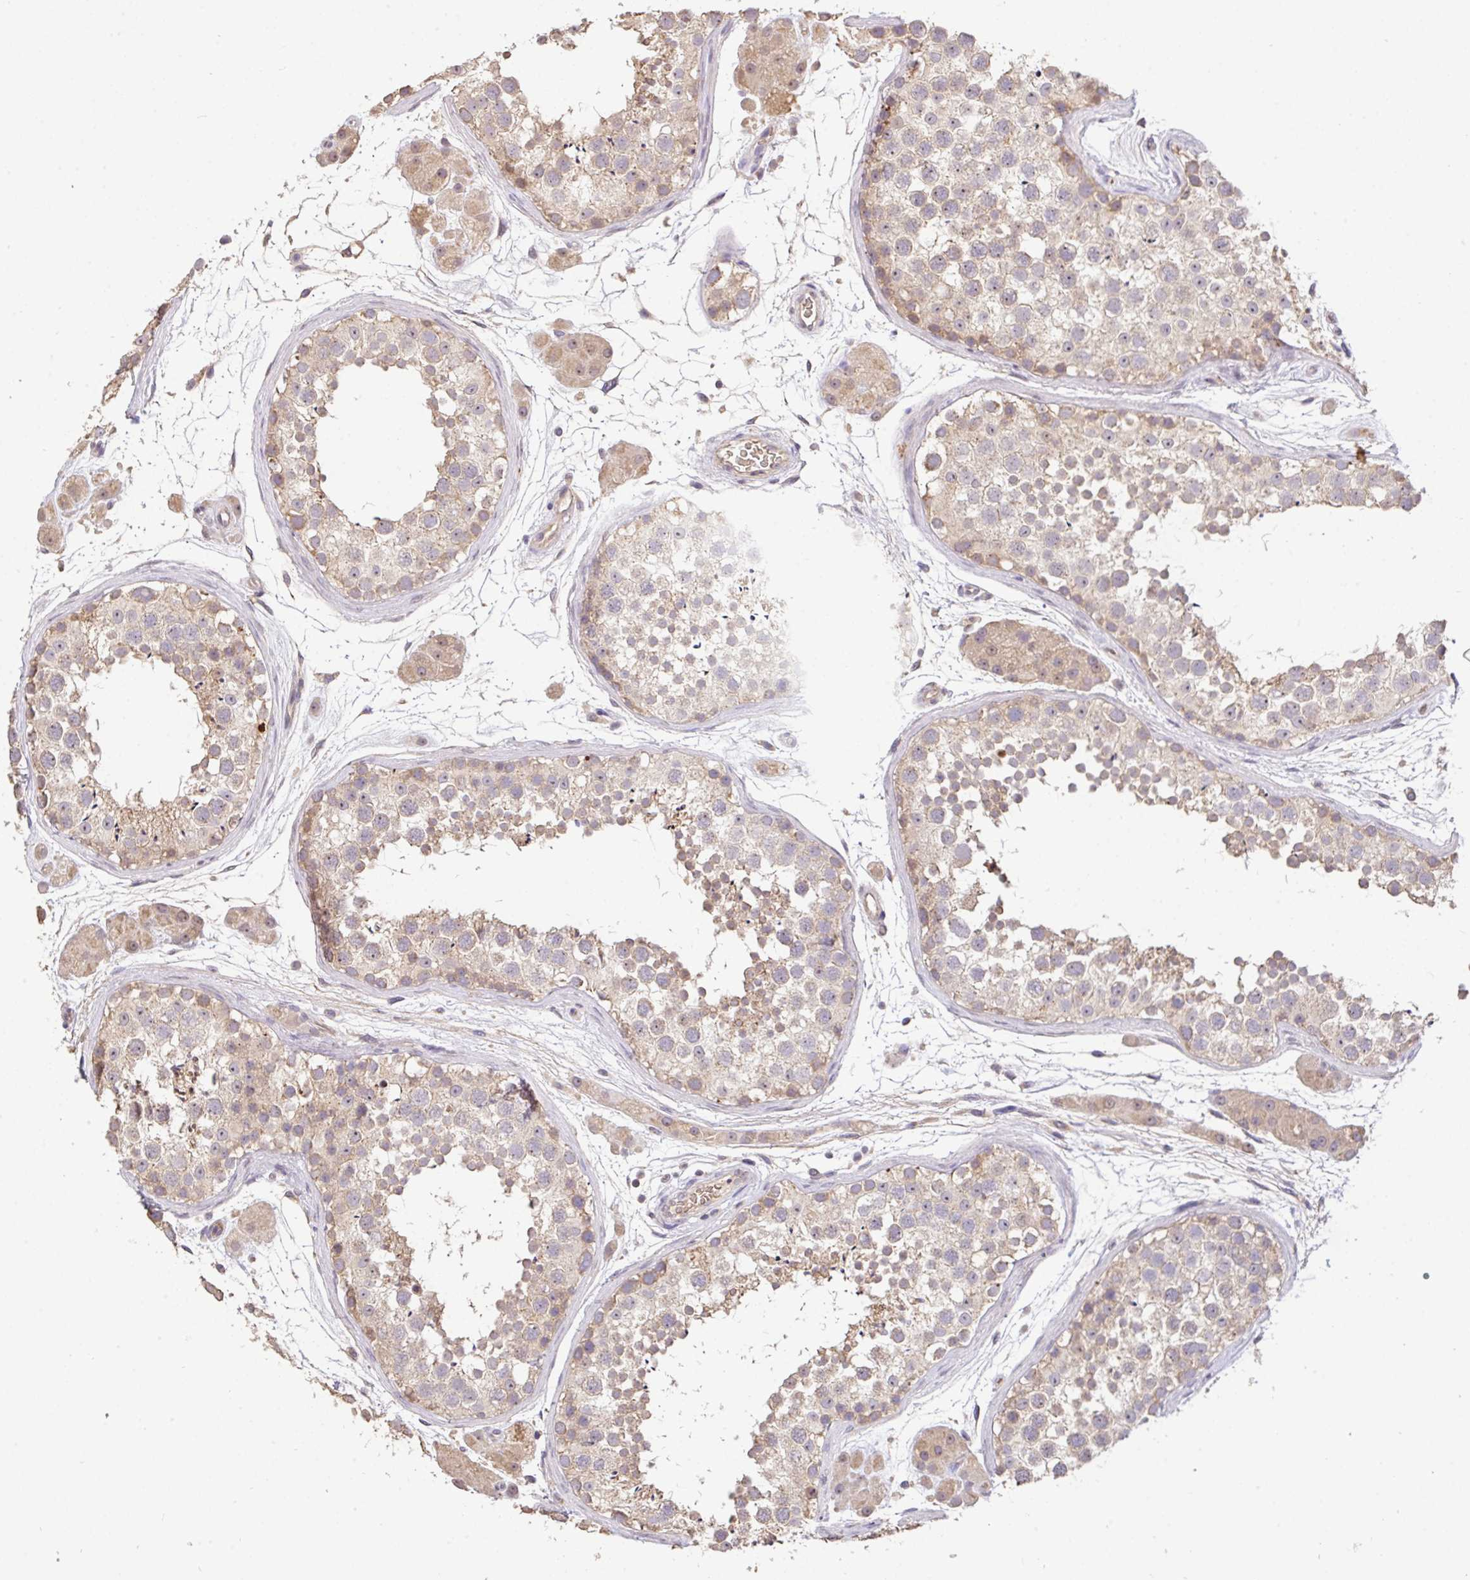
{"staining": {"intensity": "moderate", "quantity": ">75%", "location": "cytoplasmic/membranous"}, "tissue": "testis", "cell_type": "Cells in seminiferous ducts", "image_type": "normal", "snomed": [{"axis": "morphology", "description": "Normal tissue, NOS"}, {"axis": "topography", "description": "Testis"}], "caption": "Brown immunohistochemical staining in benign human testis shows moderate cytoplasmic/membranous positivity in about >75% of cells in seminiferous ducts.", "gene": "C1QTNF9B", "patient": {"sex": "male", "age": 41}}